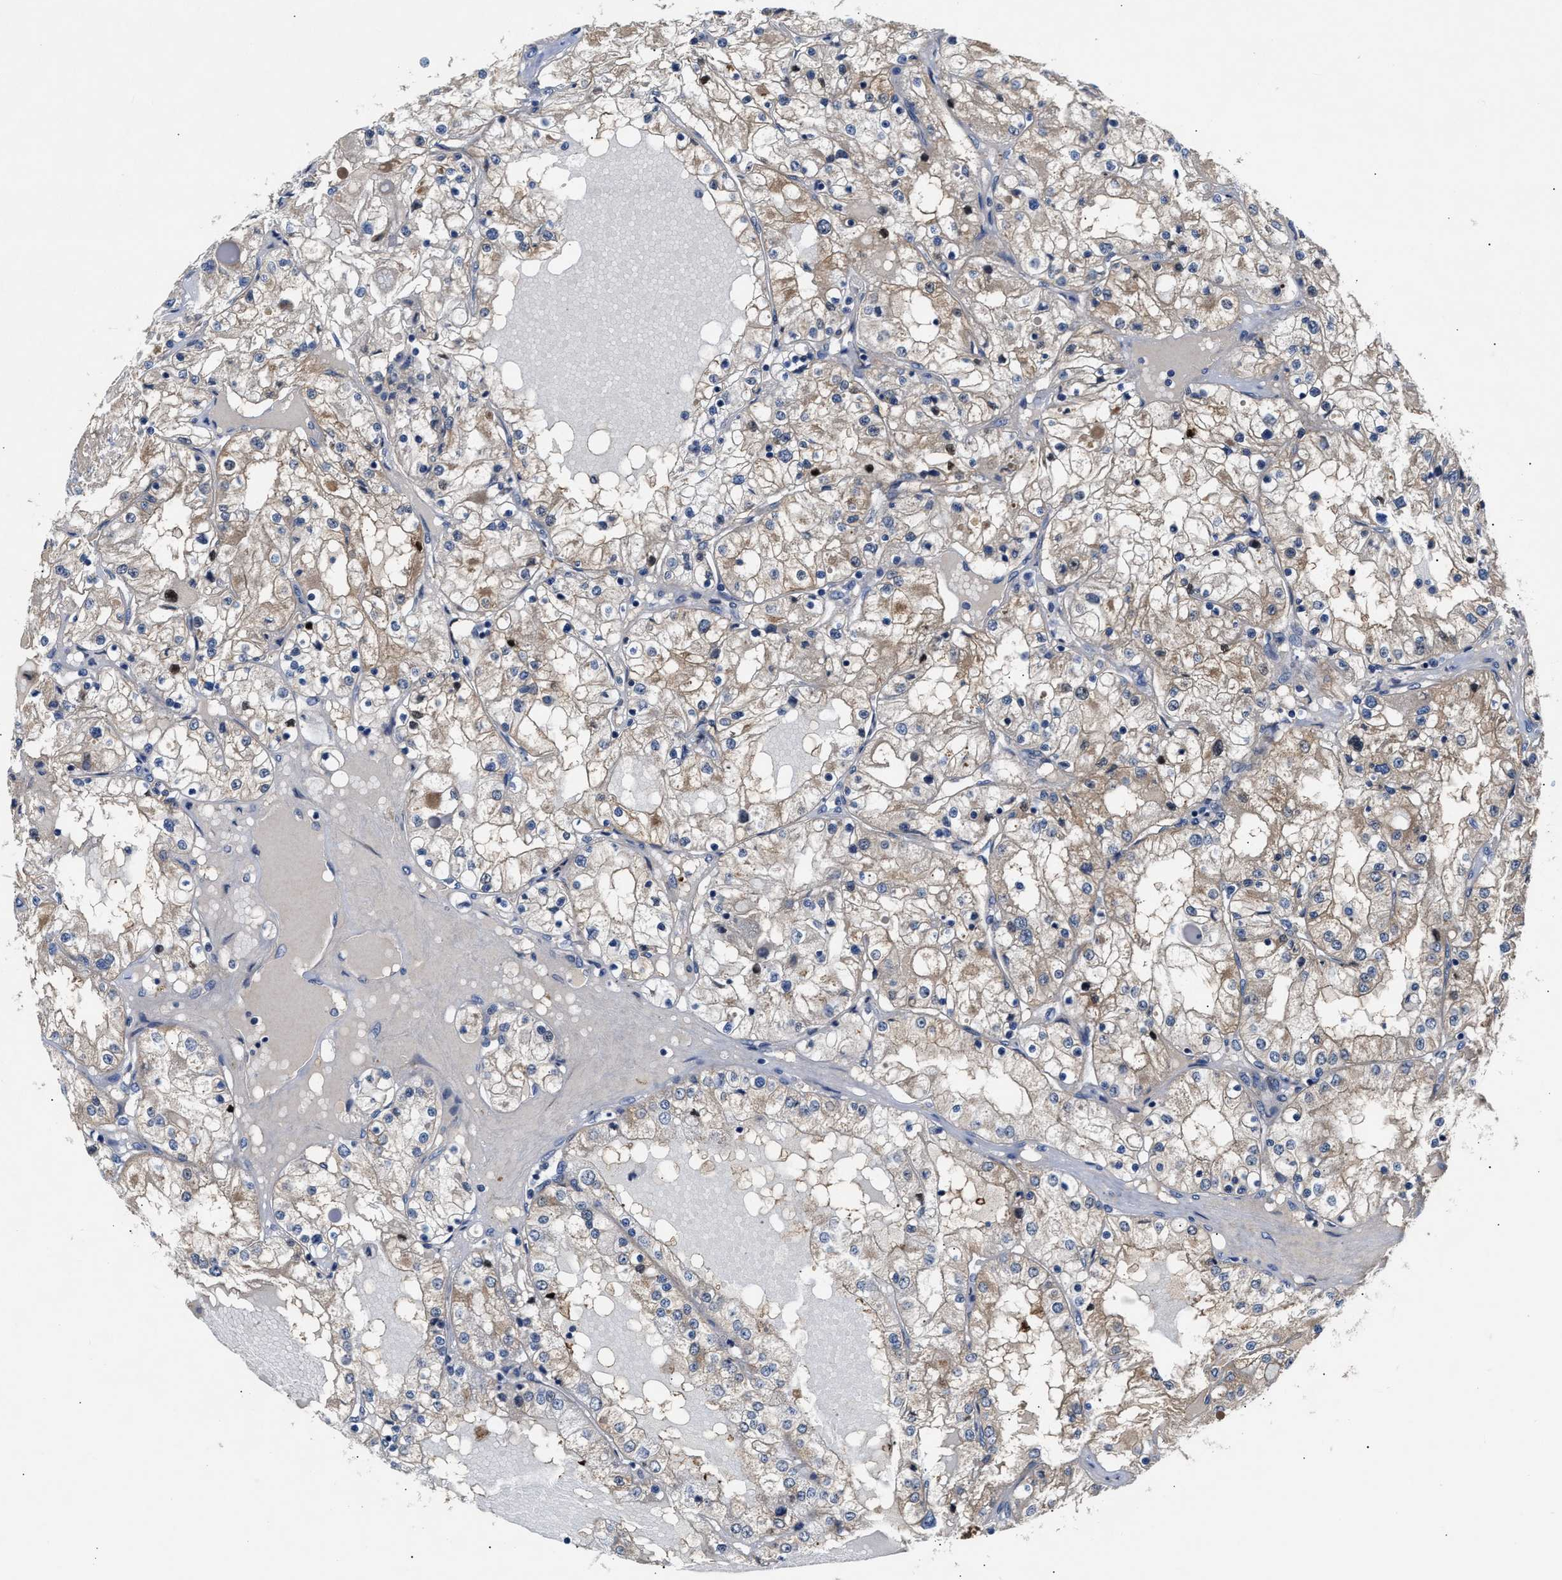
{"staining": {"intensity": "weak", "quantity": "25%-75%", "location": "cytoplasmic/membranous"}, "tissue": "renal cancer", "cell_type": "Tumor cells", "image_type": "cancer", "snomed": [{"axis": "morphology", "description": "Adenocarcinoma, NOS"}, {"axis": "topography", "description": "Kidney"}], "caption": "DAB (3,3'-diaminobenzidine) immunohistochemical staining of human renal cancer (adenocarcinoma) demonstrates weak cytoplasmic/membranous protein staining in about 25%-75% of tumor cells.", "gene": "CCDC146", "patient": {"sex": "male", "age": 68}}